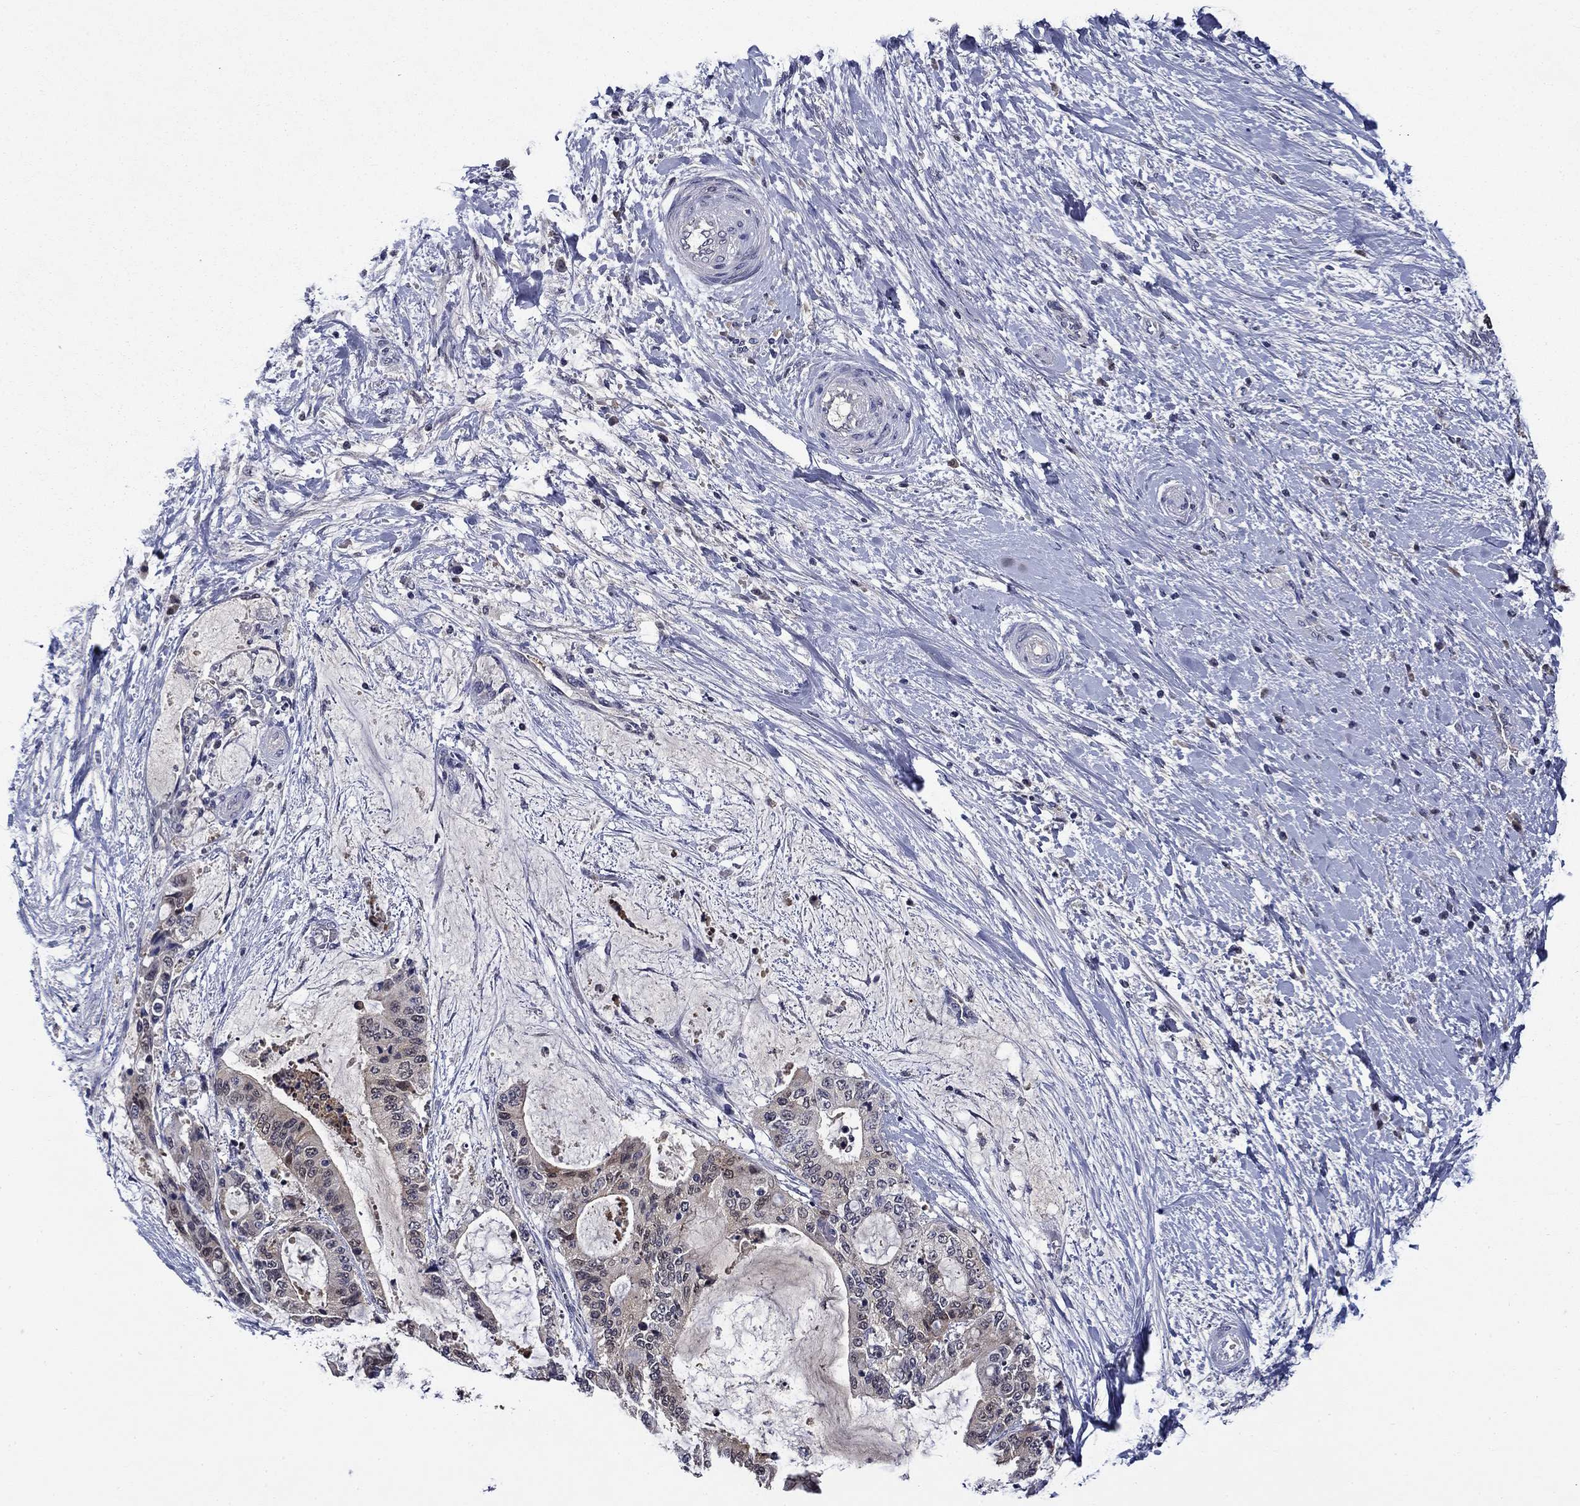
{"staining": {"intensity": "negative", "quantity": "none", "location": "none"}, "tissue": "liver cancer", "cell_type": "Tumor cells", "image_type": "cancer", "snomed": [{"axis": "morphology", "description": "Cholangiocarcinoma"}, {"axis": "topography", "description": "Liver"}], "caption": "DAB (3,3'-diaminobenzidine) immunohistochemical staining of liver cholangiocarcinoma exhibits no significant staining in tumor cells.", "gene": "DDTL", "patient": {"sex": "female", "age": 73}}